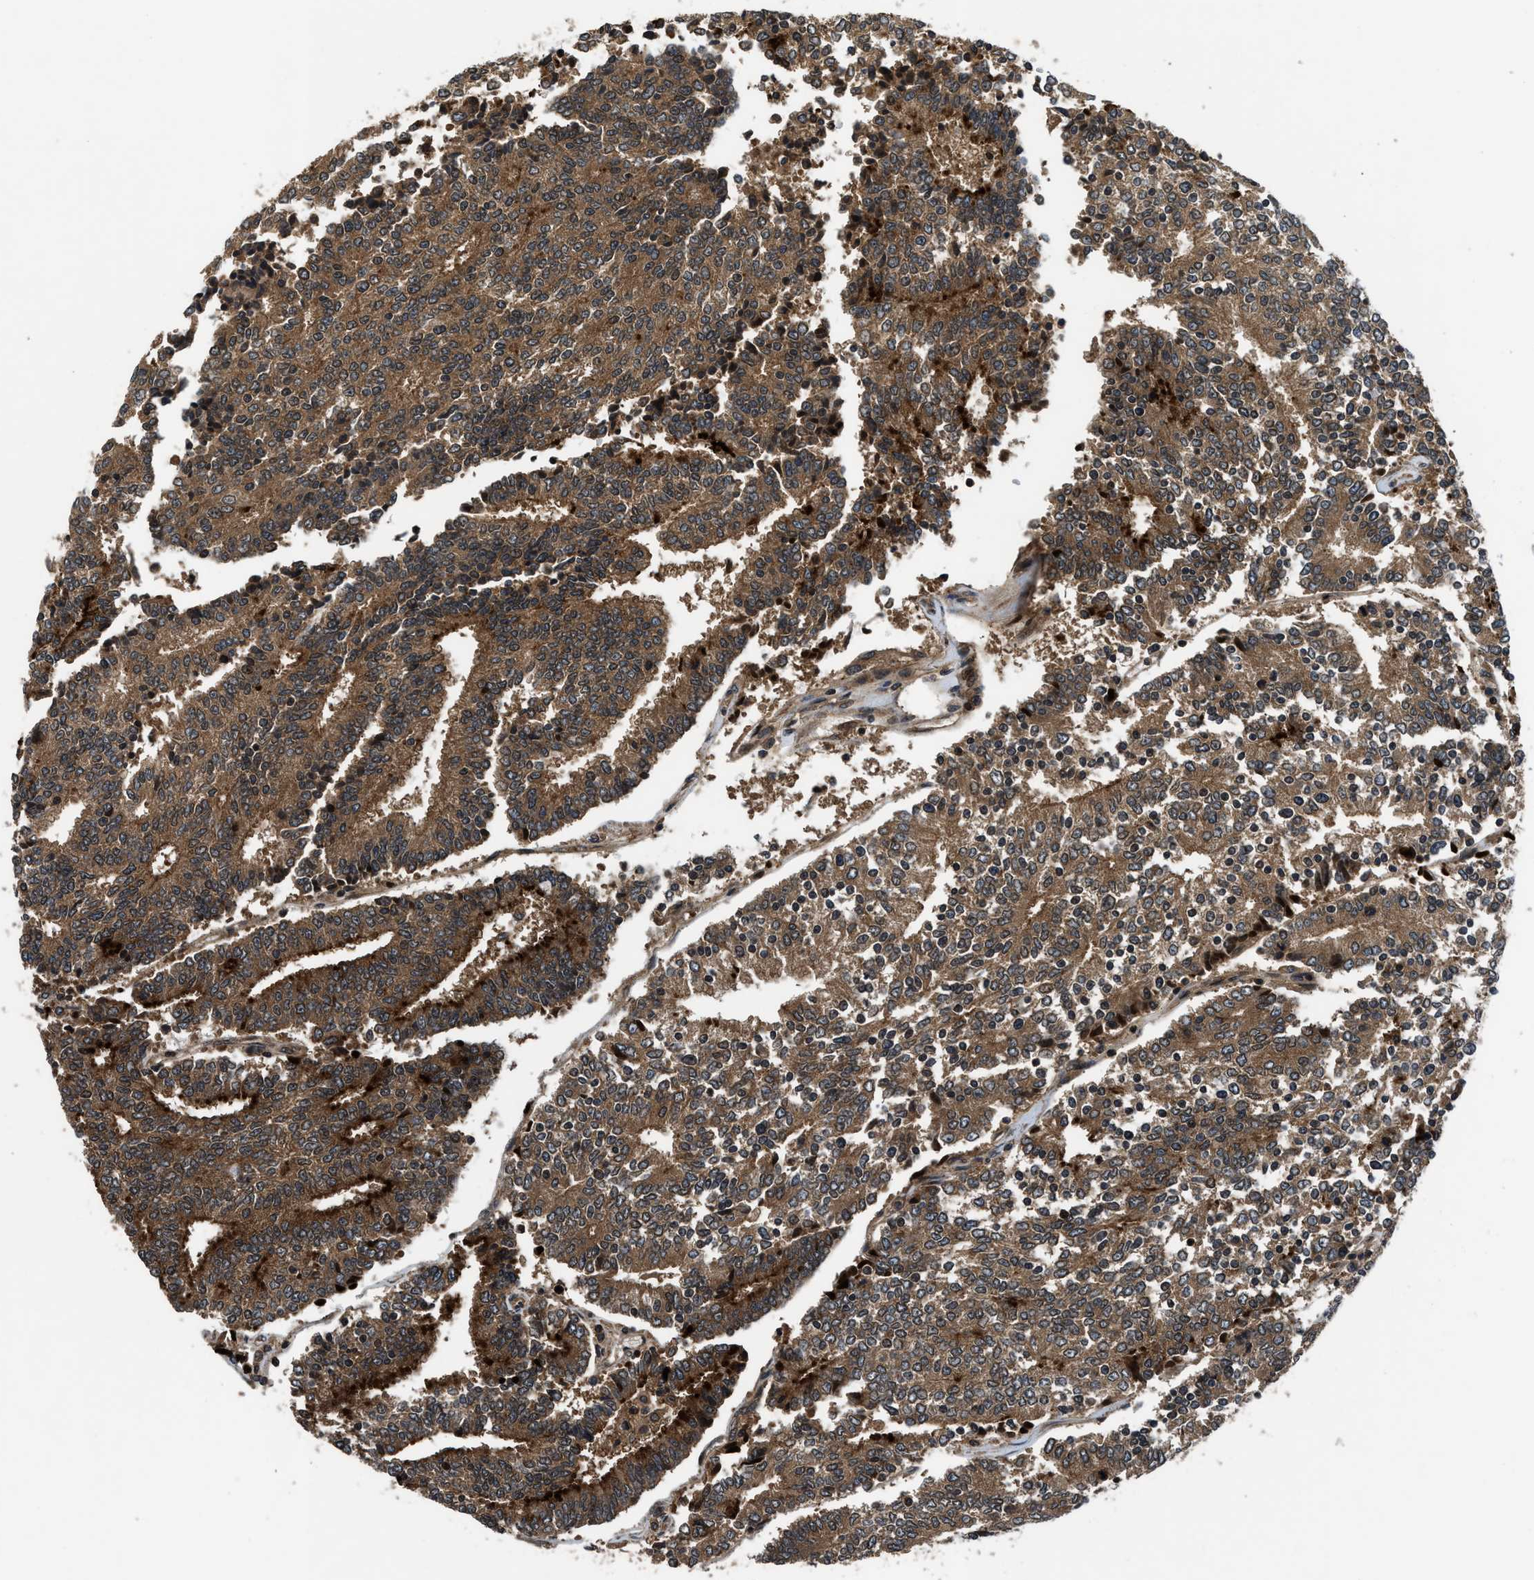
{"staining": {"intensity": "strong", "quantity": ">75%", "location": "cytoplasmic/membranous"}, "tissue": "prostate cancer", "cell_type": "Tumor cells", "image_type": "cancer", "snomed": [{"axis": "morphology", "description": "Adenocarcinoma, High grade"}, {"axis": "topography", "description": "Prostate"}], "caption": "Immunohistochemical staining of prostate high-grade adenocarcinoma displays strong cytoplasmic/membranous protein staining in approximately >75% of tumor cells.", "gene": "RPS6KB1", "patient": {"sex": "male", "age": 71}}